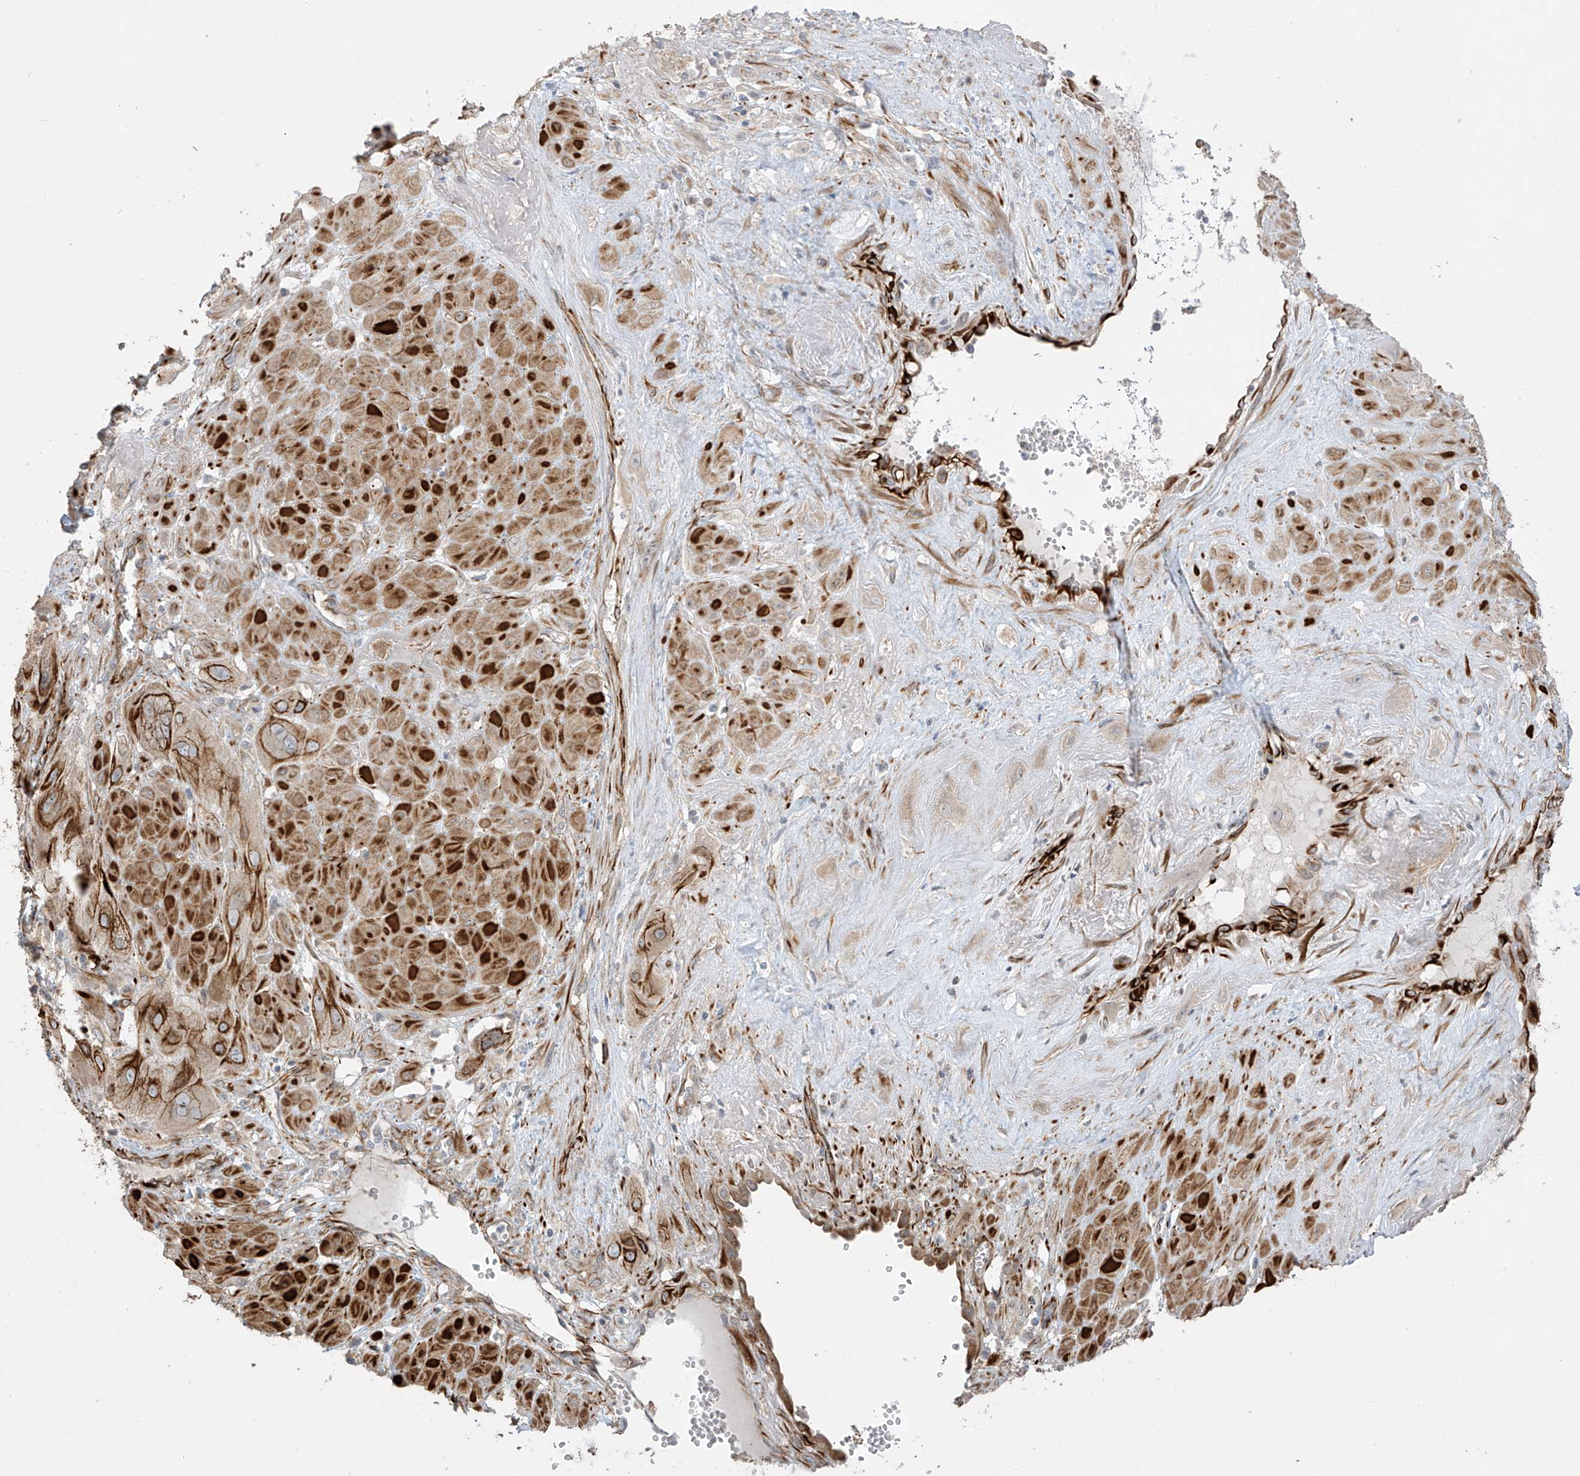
{"staining": {"intensity": "moderate", "quantity": ">75%", "location": "cytoplasmic/membranous"}, "tissue": "cervical cancer", "cell_type": "Tumor cells", "image_type": "cancer", "snomed": [{"axis": "morphology", "description": "Squamous cell carcinoma, NOS"}, {"axis": "topography", "description": "Cervix"}], "caption": "Cervical cancer was stained to show a protein in brown. There is medium levels of moderate cytoplasmic/membranous expression in about >75% of tumor cells.", "gene": "DCDC2", "patient": {"sex": "female", "age": 34}}